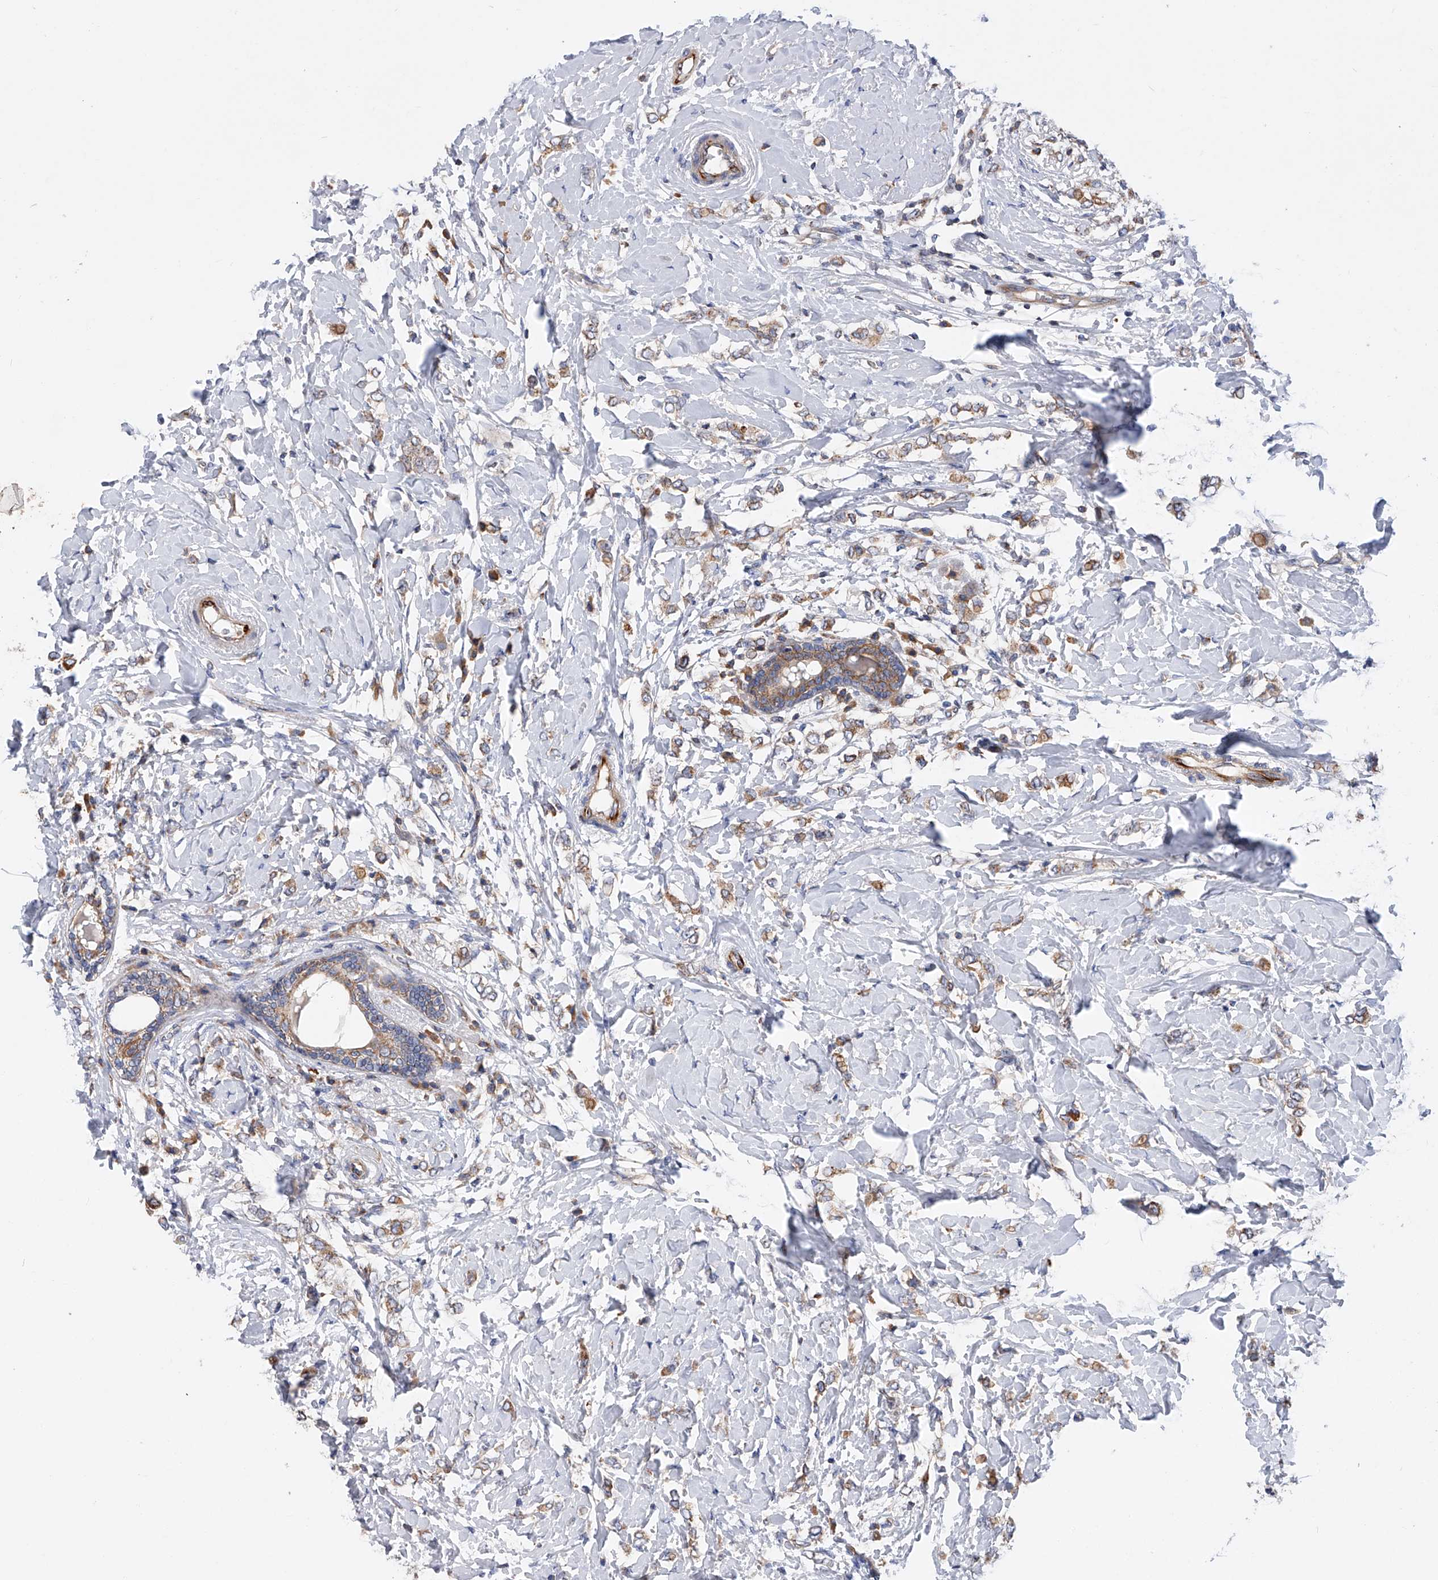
{"staining": {"intensity": "moderate", "quantity": ">75%", "location": "cytoplasmic/membranous"}, "tissue": "breast cancer", "cell_type": "Tumor cells", "image_type": "cancer", "snomed": [{"axis": "morphology", "description": "Normal tissue, NOS"}, {"axis": "morphology", "description": "Lobular carcinoma"}, {"axis": "topography", "description": "Breast"}], "caption": "About >75% of tumor cells in human breast cancer demonstrate moderate cytoplasmic/membranous protein expression as visualized by brown immunohistochemical staining.", "gene": "MLYCD", "patient": {"sex": "female", "age": 47}}